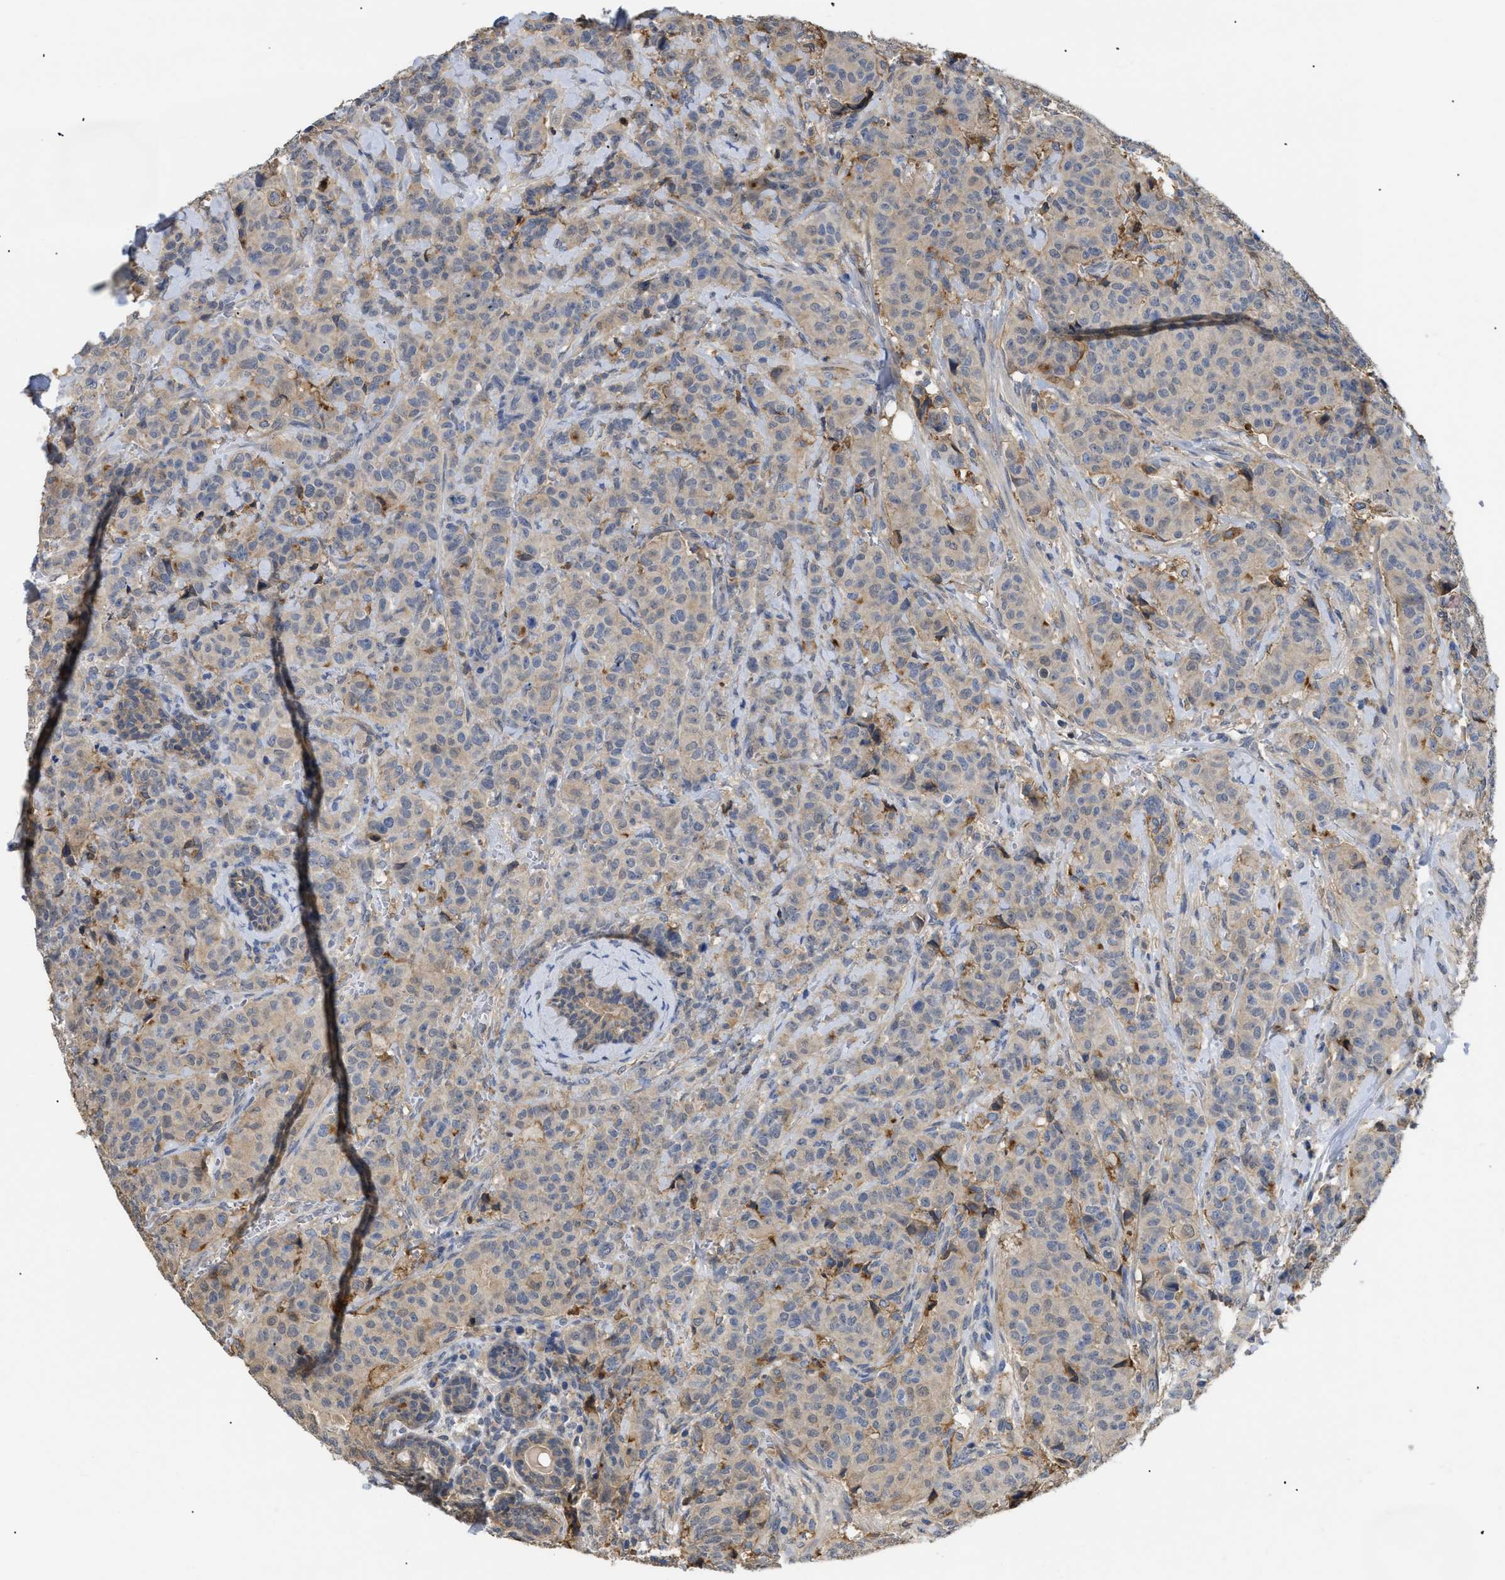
{"staining": {"intensity": "weak", "quantity": "25%-75%", "location": "cytoplasmic/membranous"}, "tissue": "breast cancer", "cell_type": "Tumor cells", "image_type": "cancer", "snomed": [{"axis": "morphology", "description": "Normal tissue, NOS"}, {"axis": "morphology", "description": "Duct carcinoma"}, {"axis": "topography", "description": "Breast"}], "caption": "DAB immunohistochemical staining of human breast cancer (intraductal carcinoma) displays weak cytoplasmic/membranous protein staining in approximately 25%-75% of tumor cells.", "gene": "ANXA4", "patient": {"sex": "female", "age": 40}}